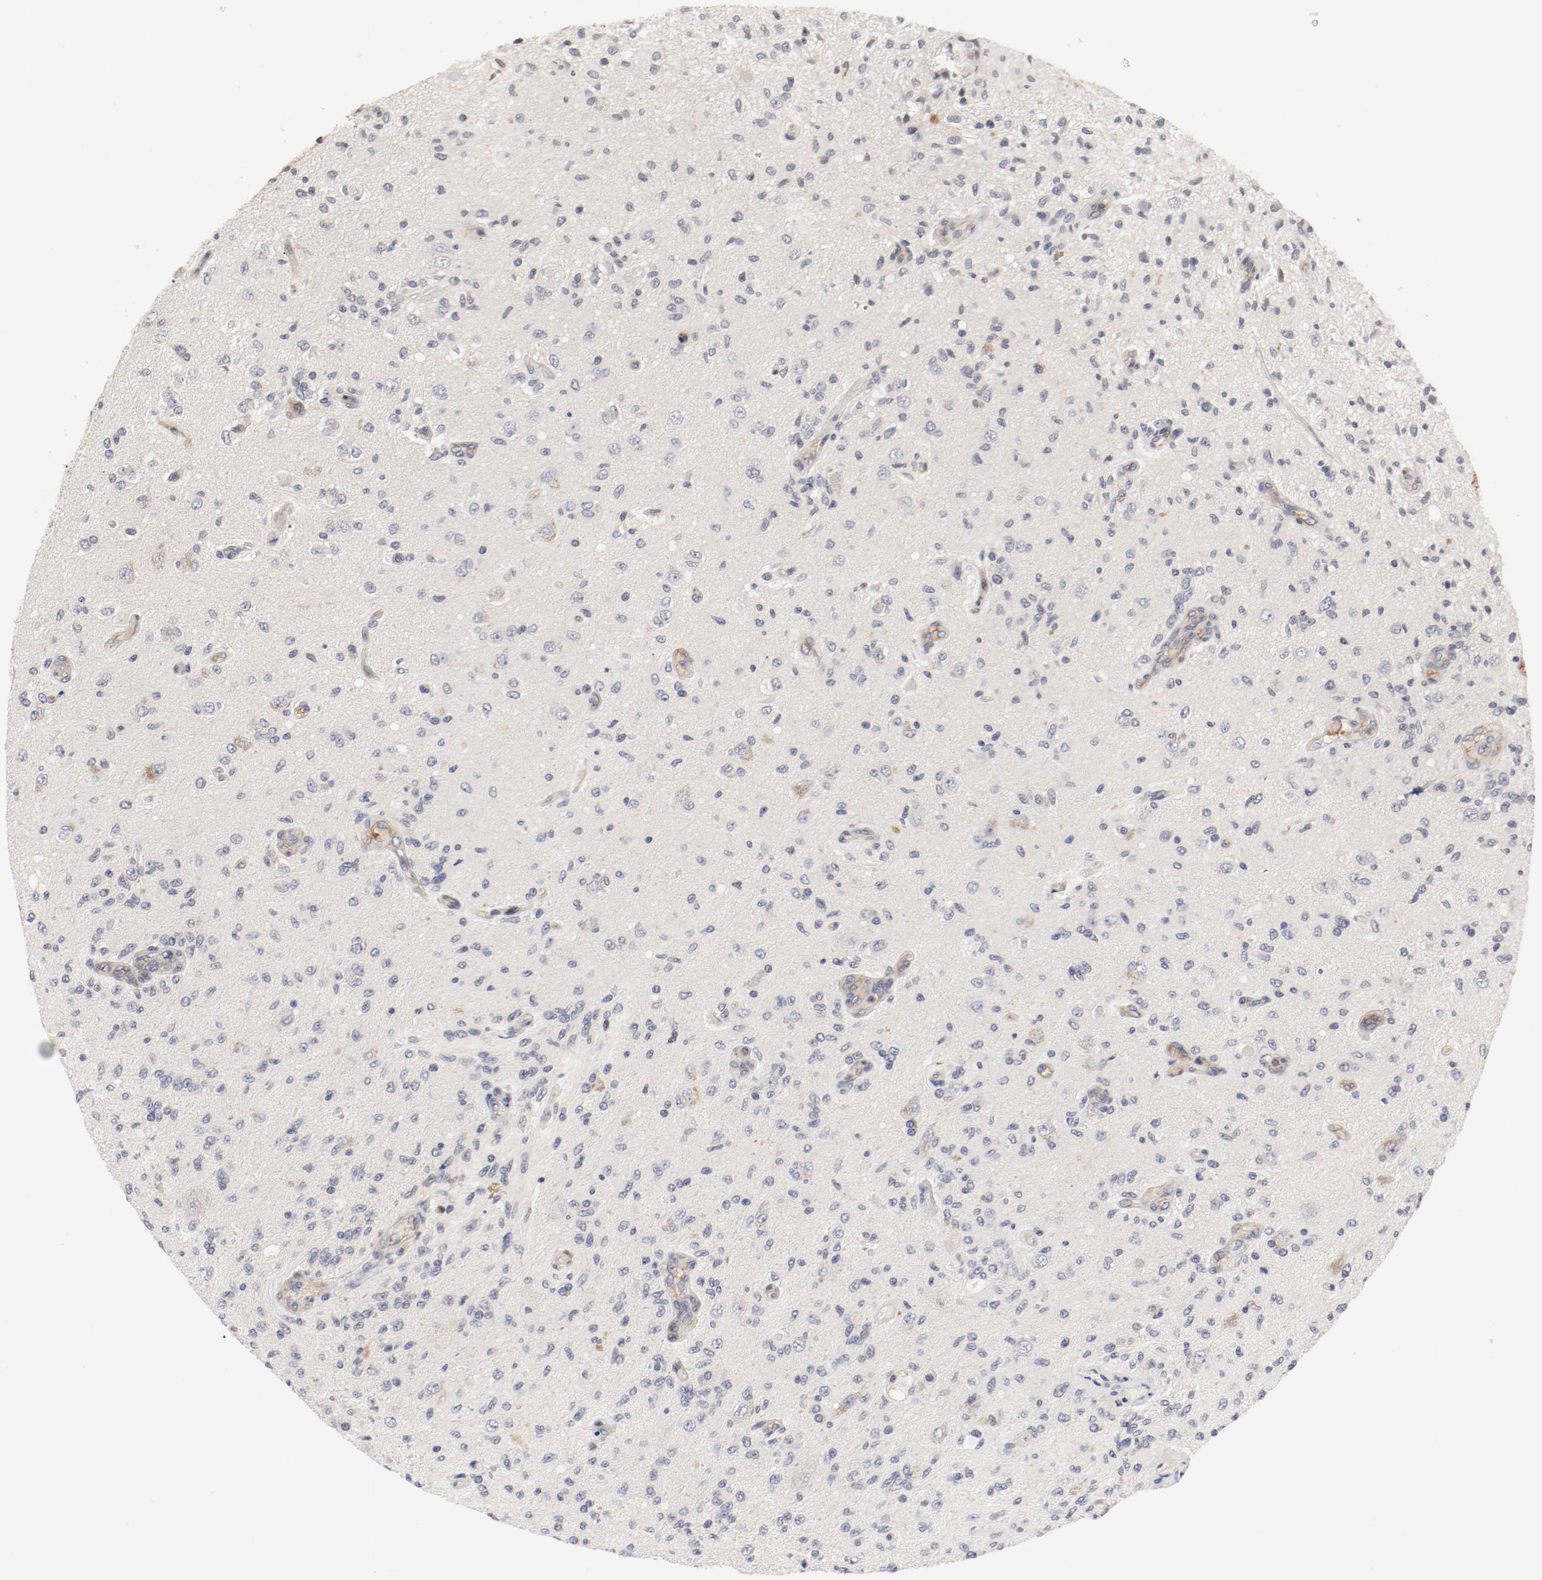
{"staining": {"intensity": "weak", "quantity": "<25%", "location": "cytoplasmic/membranous"}, "tissue": "glioma", "cell_type": "Tumor cells", "image_type": "cancer", "snomed": [{"axis": "morphology", "description": "Normal tissue, NOS"}, {"axis": "morphology", "description": "Glioma, malignant, High grade"}, {"axis": "topography", "description": "Cerebral cortex"}], "caption": "High magnification brightfield microscopy of high-grade glioma (malignant) stained with DAB (brown) and counterstained with hematoxylin (blue): tumor cells show no significant expression.", "gene": "ZNF267", "patient": {"sex": "male", "age": 77}}